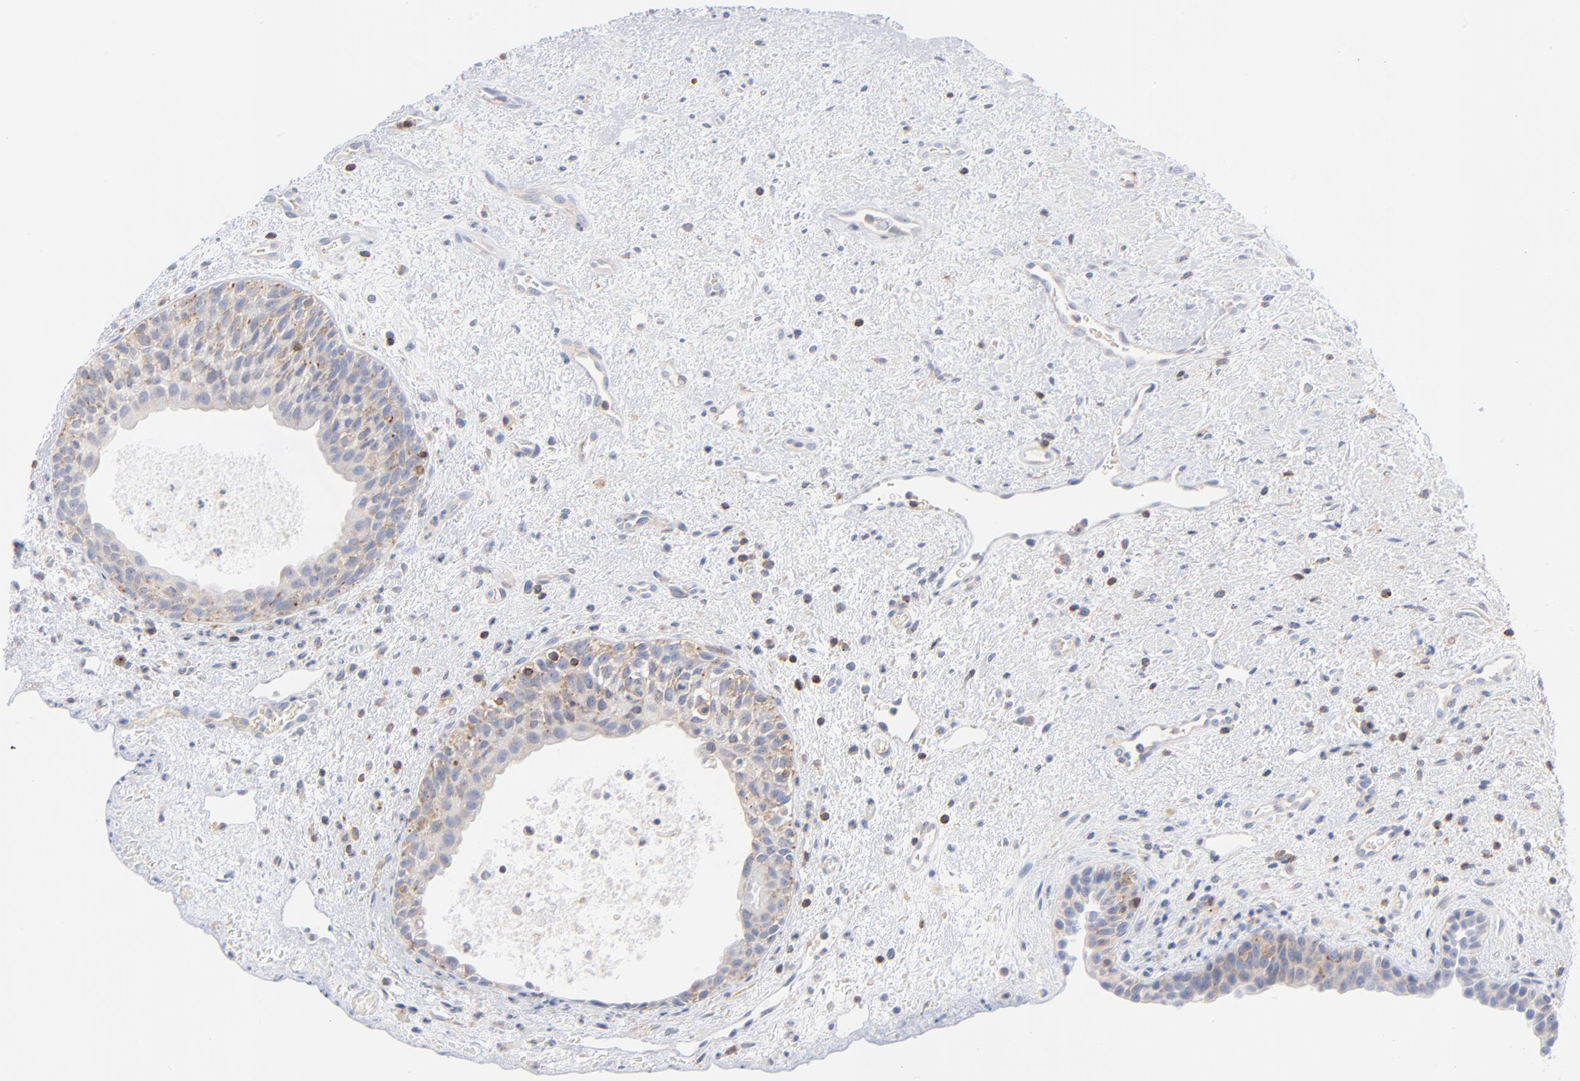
{"staining": {"intensity": "weak", "quantity": "<25%", "location": "cytoplasmic/membranous"}, "tissue": "urinary bladder", "cell_type": "Urothelial cells", "image_type": "normal", "snomed": [{"axis": "morphology", "description": "Normal tissue, NOS"}, {"axis": "topography", "description": "Urinary bladder"}], "caption": "This is a image of IHC staining of unremarkable urinary bladder, which shows no positivity in urothelial cells.", "gene": "SEPTIN11", "patient": {"sex": "male", "age": 48}}